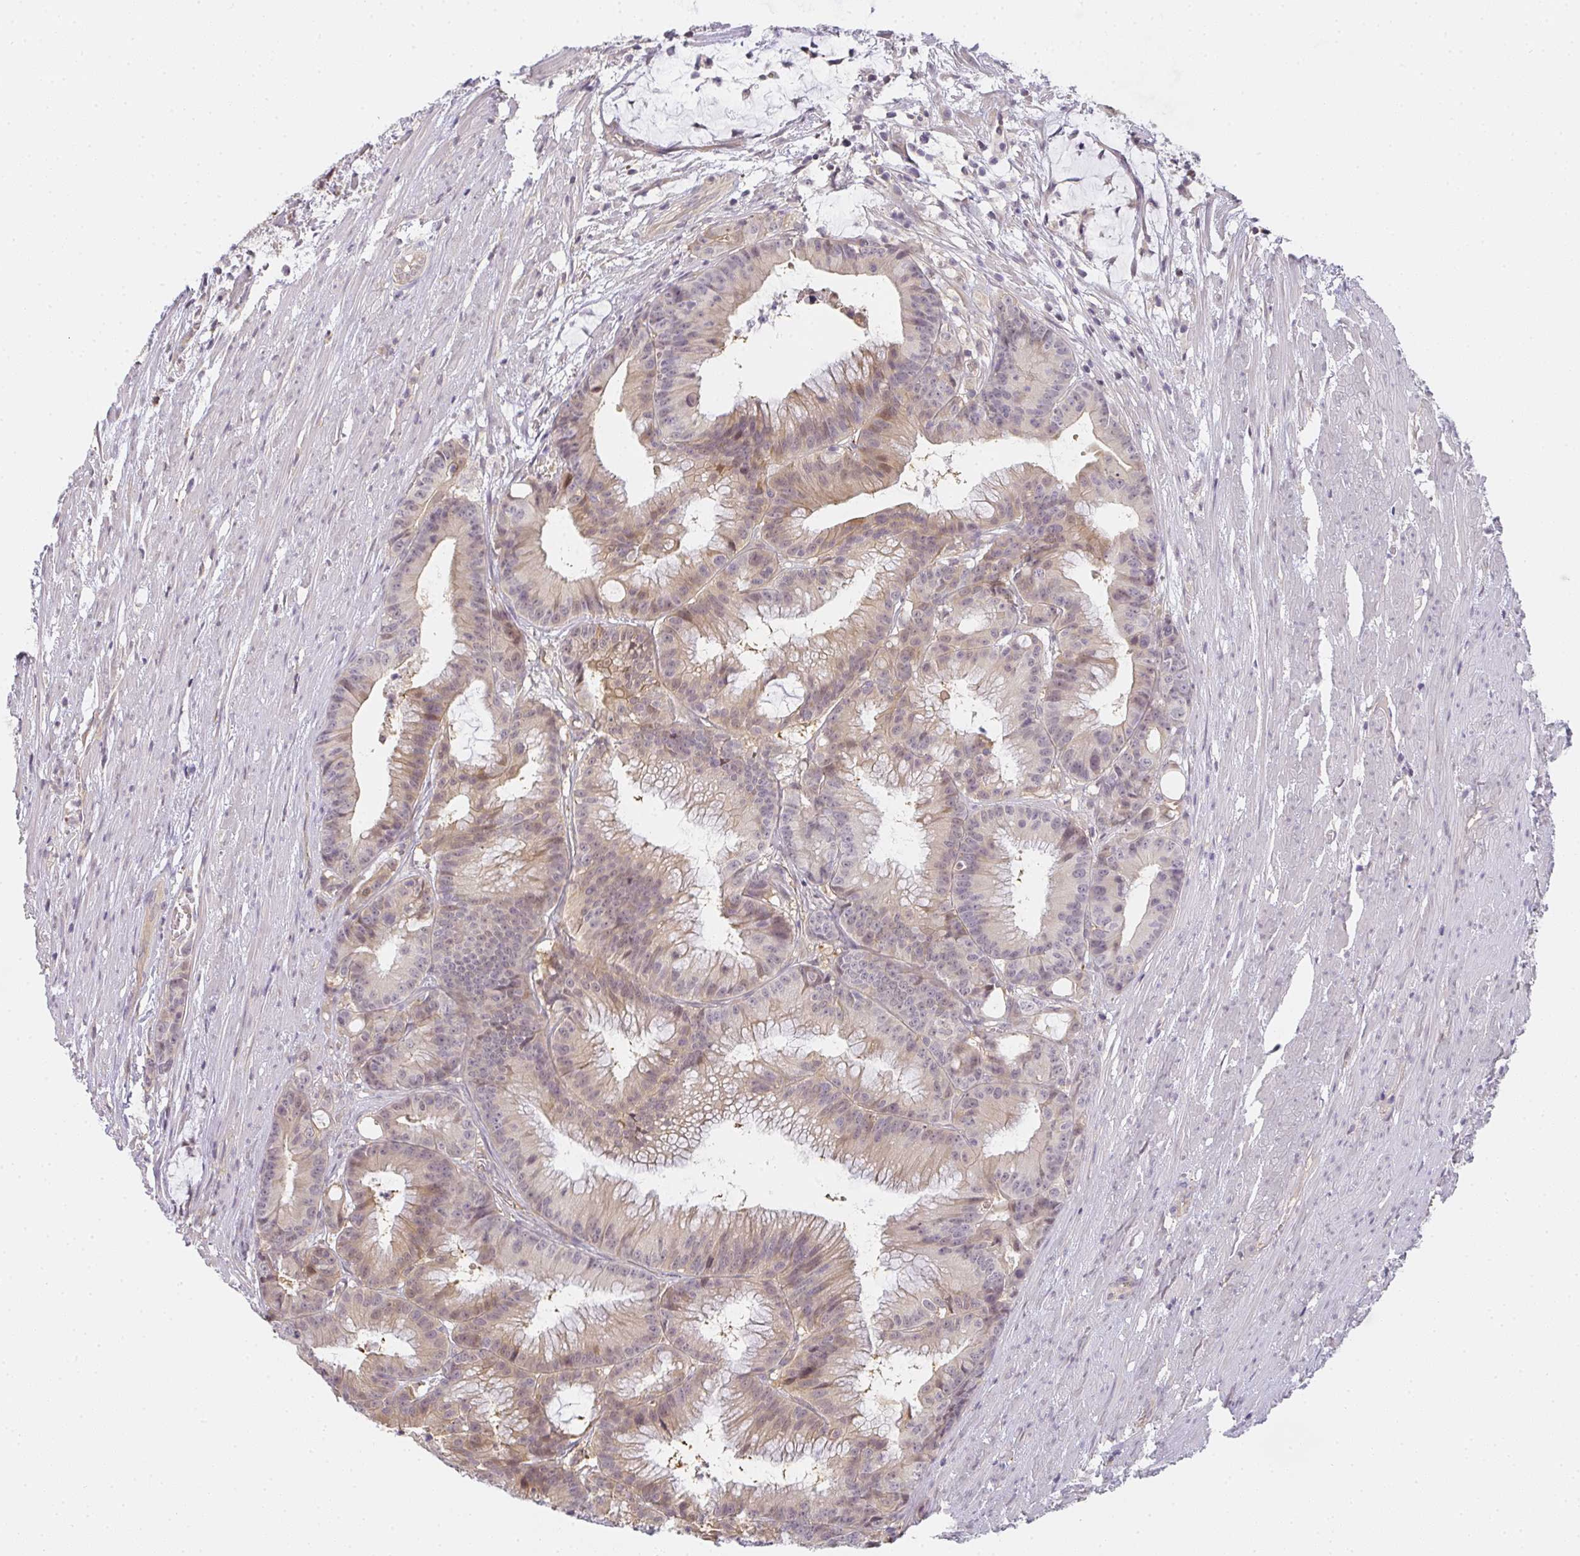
{"staining": {"intensity": "weak", "quantity": ">75%", "location": "cytoplasmic/membranous,nuclear"}, "tissue": "colorectal cancer", "cell_type": "Tumor cells", "image_type": "cancer", "snomed": [{"axis": "morphology", "description": "Adenocarcinoma, NOS"}, {"axis": "topography", "description": "Colon"}], "caption": "Colorectal adenocarcinoma stained with immunohistochemistry exhibits weak cytoplasmic/membranous and nuclear positivity in approximately >75% of tumor cells.", "gene": "GSDMB", "patient": {"sex": "female", "age": 78}}